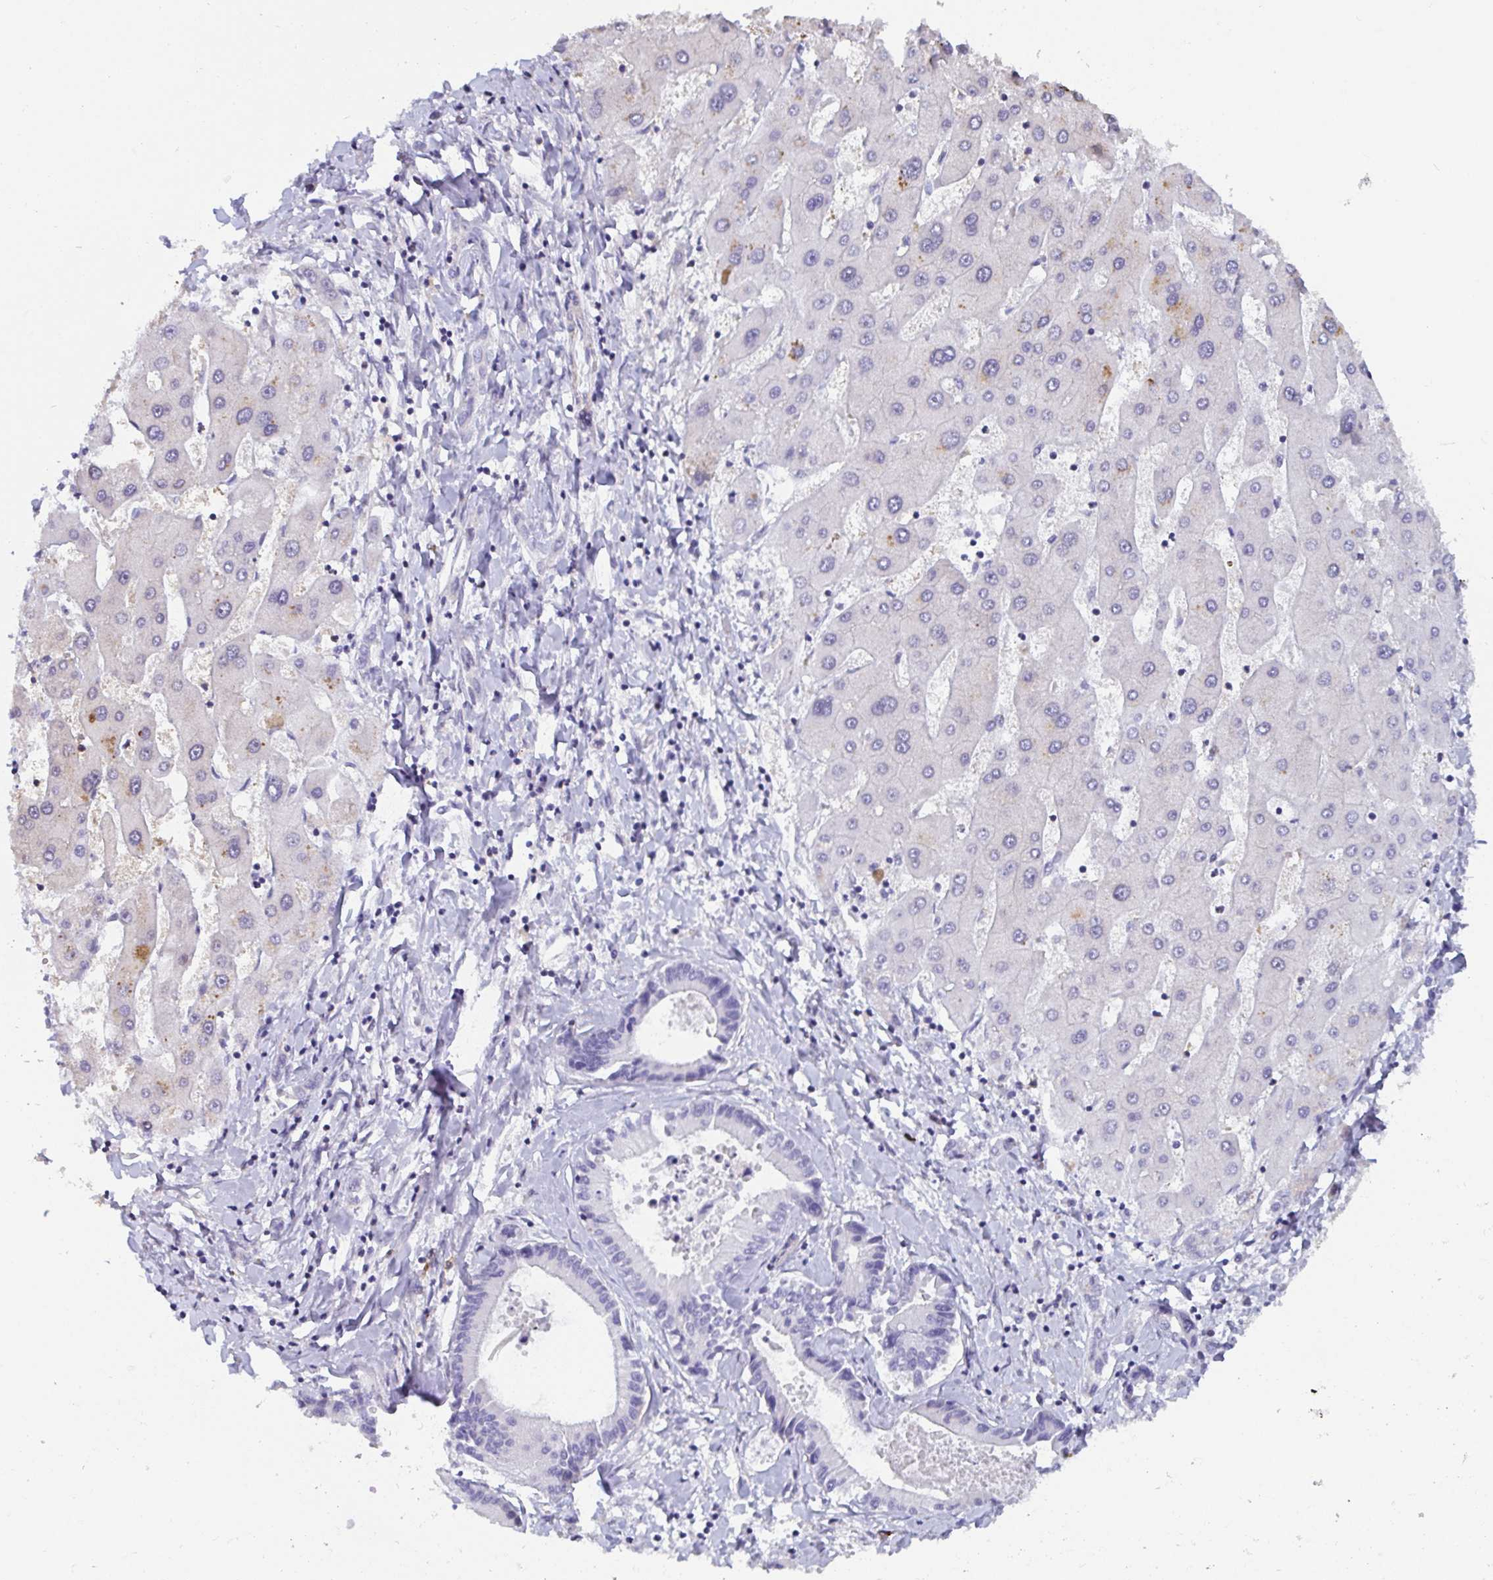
{"staining": {"intensity": "negative", "quantity": "none", "location": "none"}, "tissue": "liver cancer", "cell_type": "Tumor cells", "image_type": "cancer", "snomed": [{"axis": "morphology", "description": "Cholangiocarcinoma"}, {"axis": "topography", "description": "Liver"}], "caption": "Immunohistochemical staining of human liver cancer reveals no significant staining in tumor cells.", "gene": "WDR72", "patient": {"sex": "male", "age": 66}}